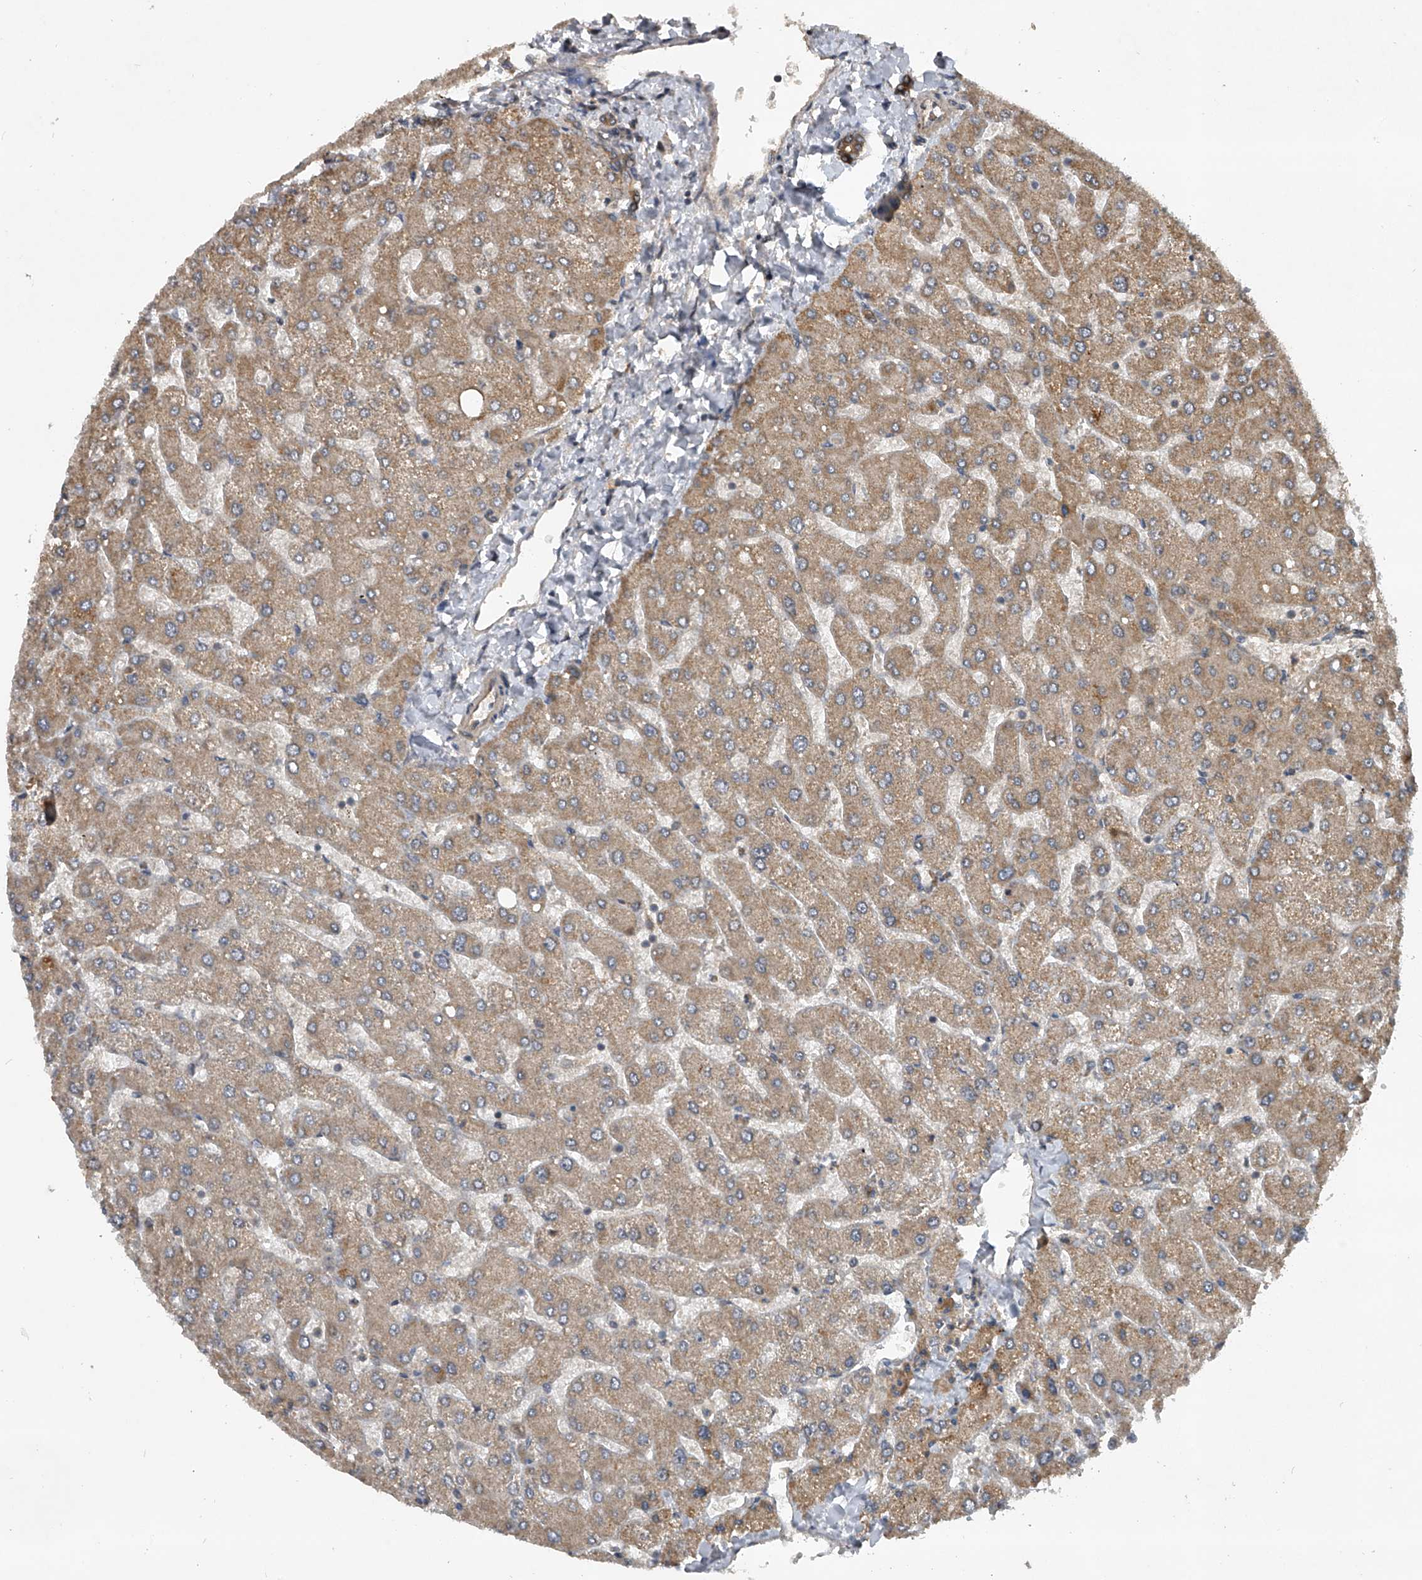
{"staining": {"intensity": "moderate", "quantity": ">75%", "location": "cytoplasmic/membranous"}, "tissue": "liver", "cell_type": "Cholangiocytes", "image_type": "normal", "snomed": [{"axis": "morphology", "description": "Normal tissue, NOS"}, {"axis": "topography", "description": "Liver"}], "caption": "This is a histology image of immunohistochemistry (IHC) staining of normal liver, which shows moderate staining in the cytoplasmic/membranous of cholangiocytes.", "gene": "NFS1", "patient": {"sex": "male", "age": 55}}